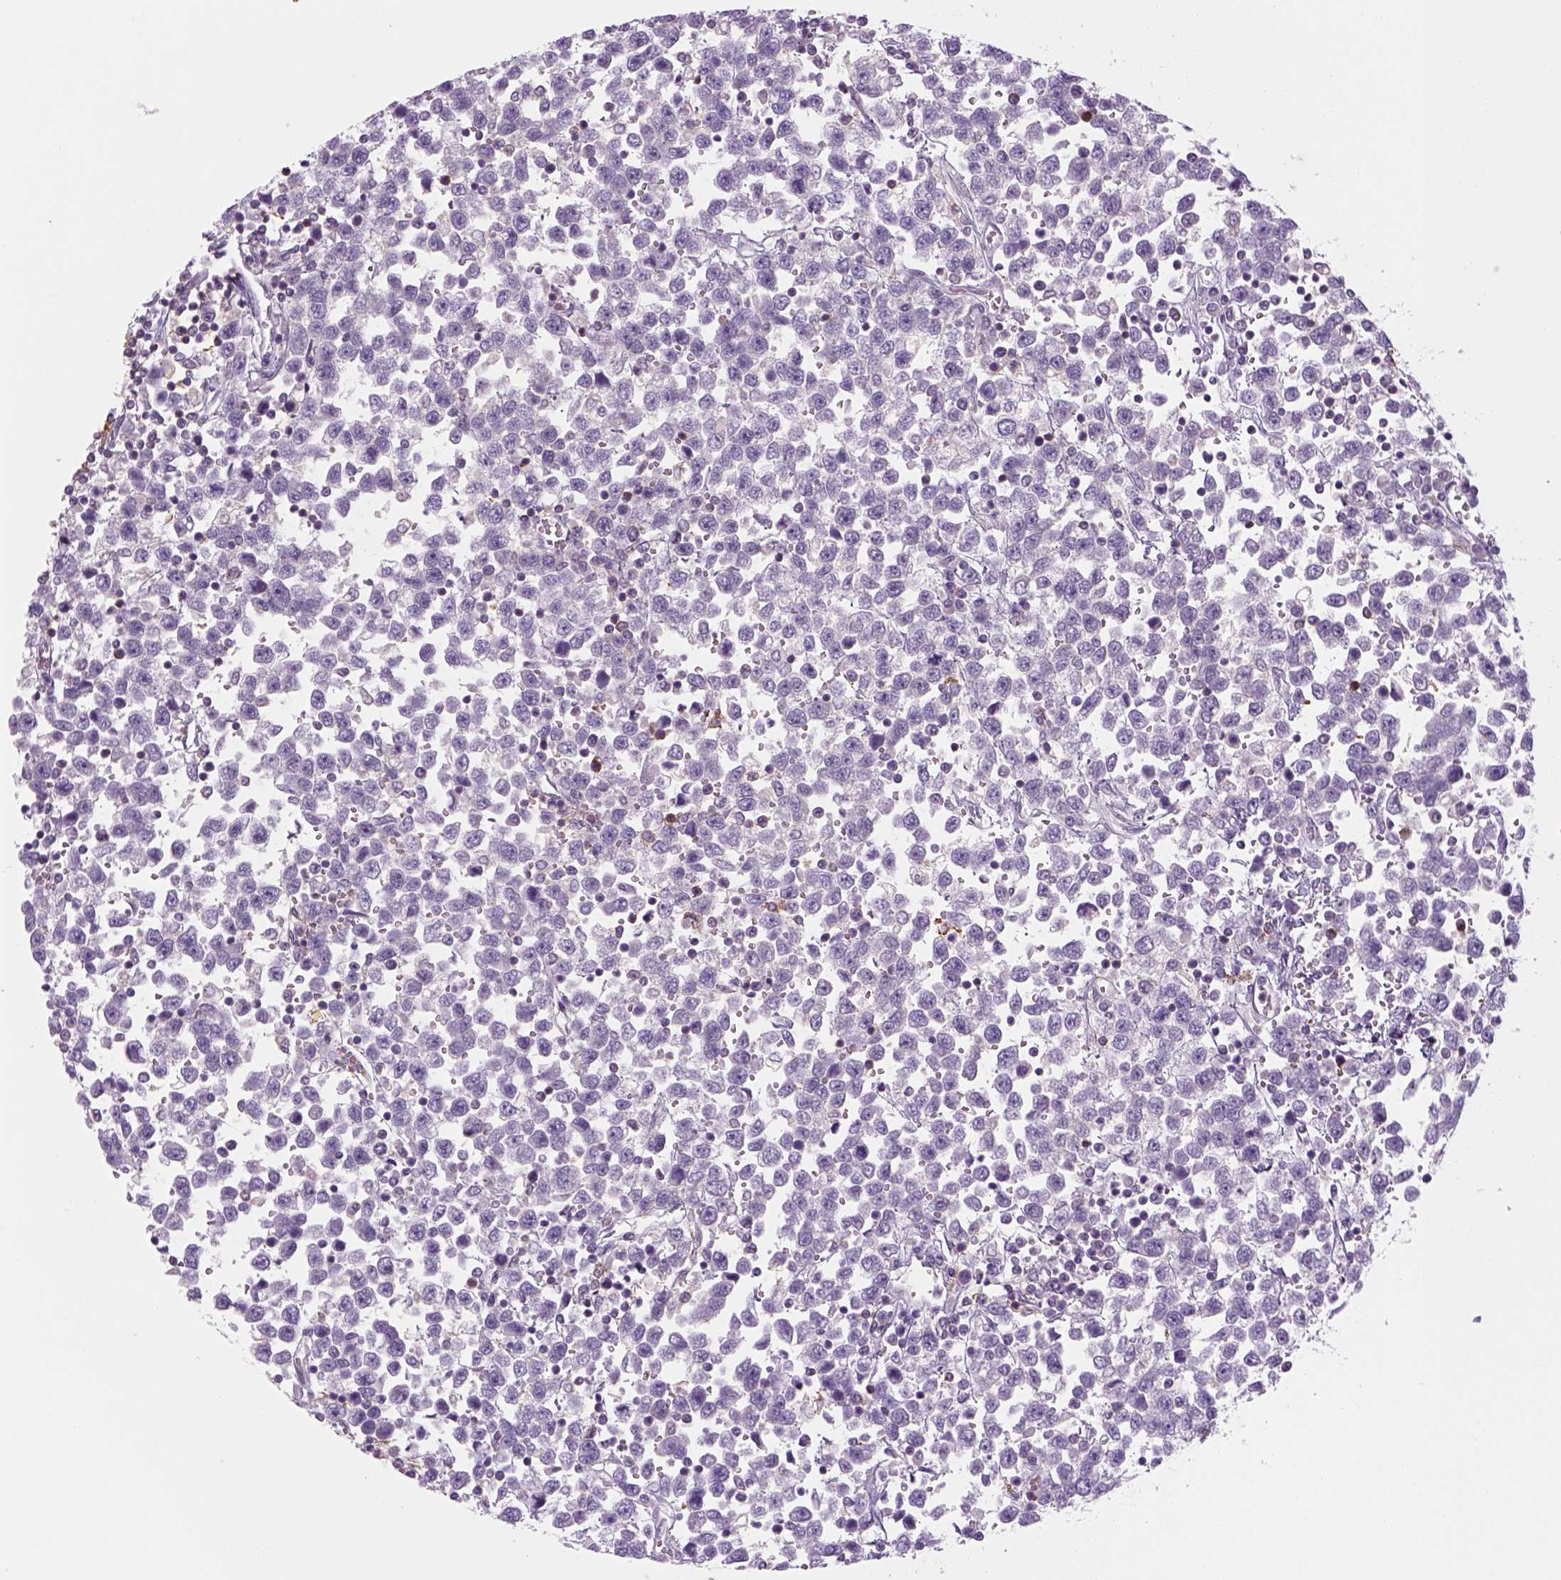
{"staining": {"intensity": "negative", "quantity": "none", "location": "none"}, "tissue": "testis cancer", "cell_type": "Tumor cells", "image_type": "cancer", "snomed": [{"axis": "morphology", "description": "Seminoma, NOS"}, {"axis": "topography", "description": "Testis"}], "caption": "The immunohistochemistry histopathology image has no significant expression in tumor cells of testis cancer tissue. (IHC, brightfield microscopy, high magnification).", "gene": "GOT1", "patient": {"sex": "male", "age": 34}}